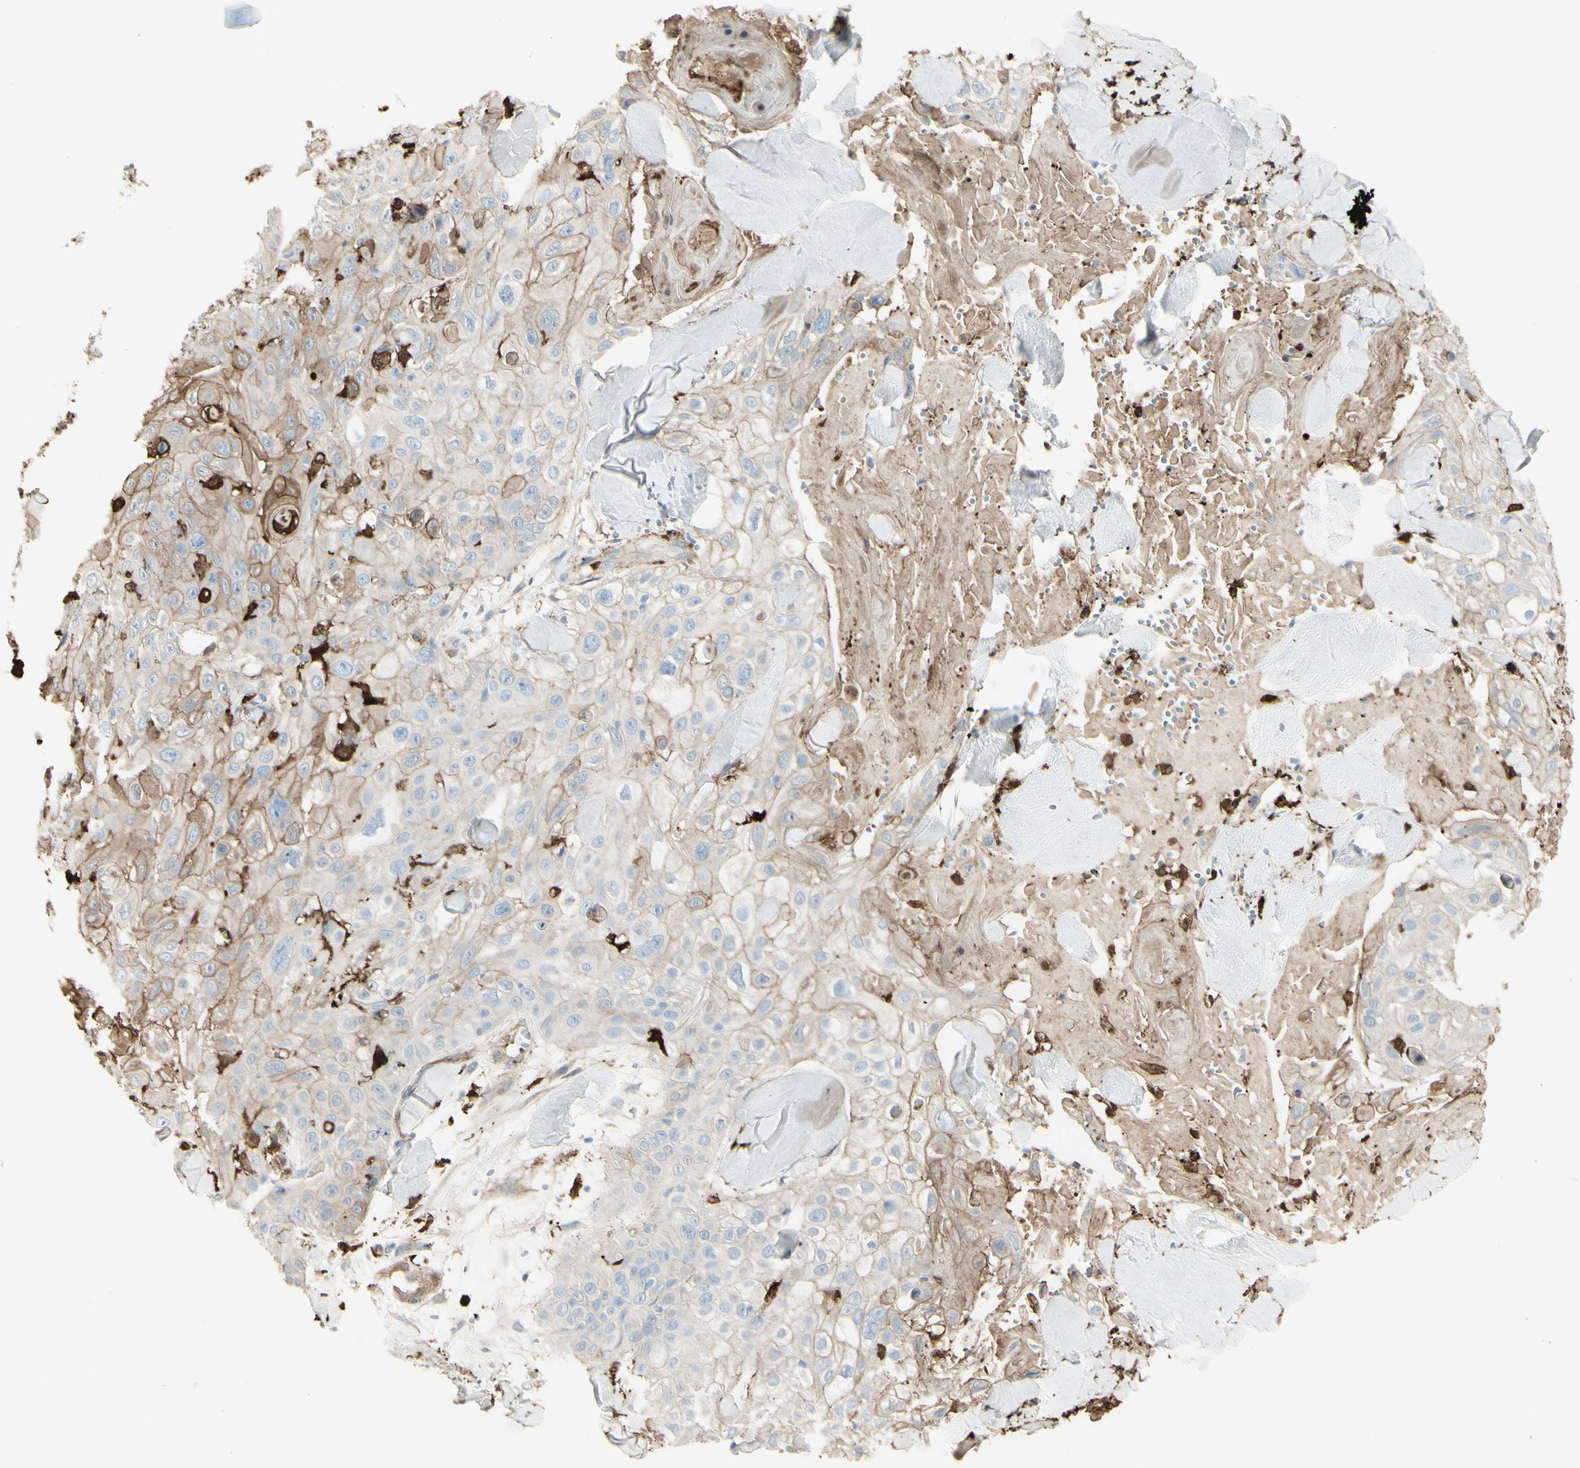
{"staining": {"intensity": "weak", "quantity": ">75%", "location": "cytoplasmic/membranous"}, "tissue": "skin cancer", "cell_type": "Tumor cells", "image_type": "cancer", "snomed": [{"axis": "morphology", "description": "Squamous cell carcinoma, NOS"}, {"axis": "topography", "description": "Skin"}], "caption": "Skin squamous cell carcinoma stained with IHC demonstrates weak cytoplasmic/membranous positivity in about >75% of tumor cells. (DAB IHC with brightfield microscopy, high magnification).", "gene": "GSN", "patient": {"sex": "male", "age": 86}}